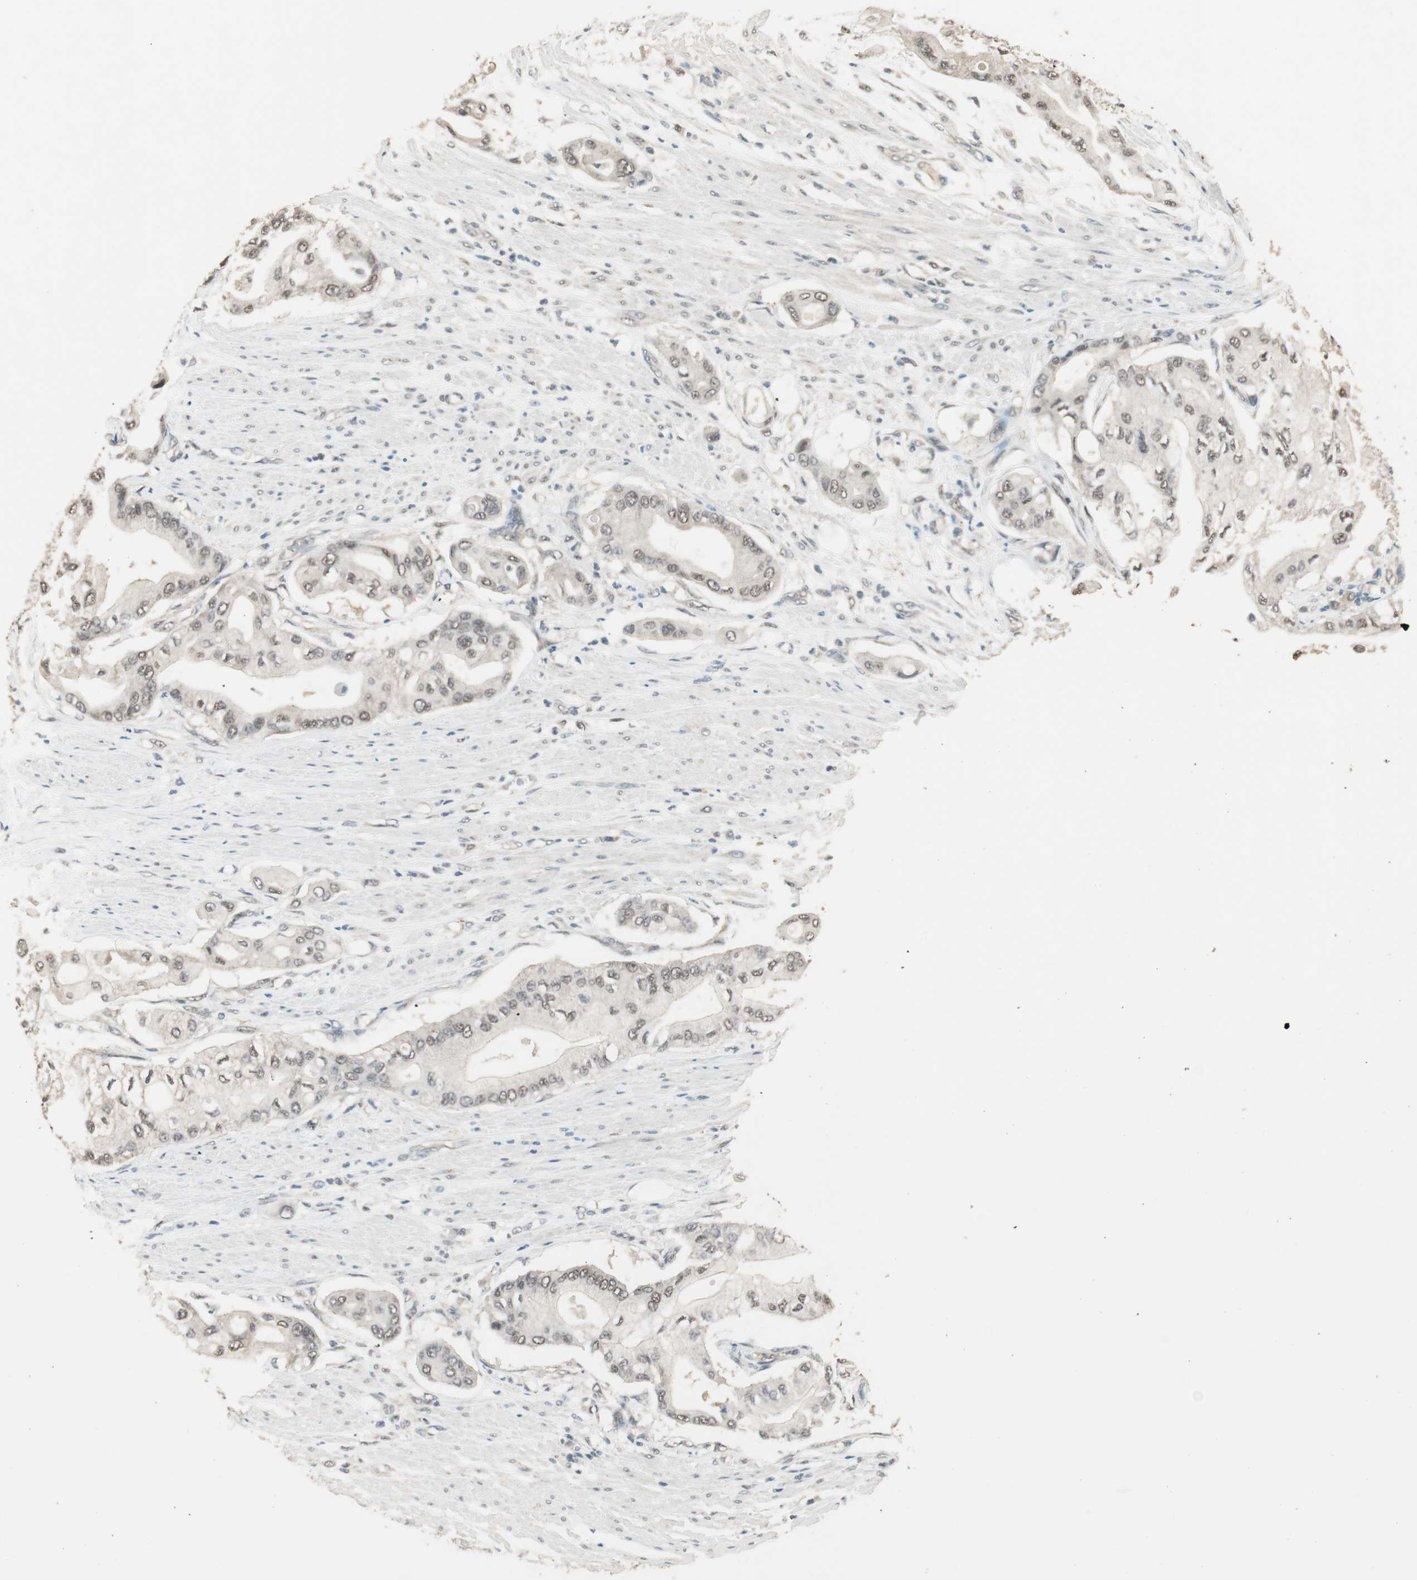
{"staining": {"intensity": "weak", "quantity": "<25%", "location": "nuclear"}, "tissue": "pancreatic cancer", "cell_type": "Tumor cells", "image_type": "cancer", "snomed": [{"axis": "morphology", "description": "Adenocarcinoma, NOS"}, {"axis": "morphology", "description": "Adenocarcinoma, metastatic, NOS"}, {"axis": "topography", "description": "Lymph node"}, {"axis": "topography", "description": "Pancreas"}, {"axis": "topography", "description": "Duodenum"}], "caption": "Human metastatic adenocarcinoma (pancreatic) stained for a protein using immunohistochemistry reveals no staining in tumor cells.", "gene": "USP5", "patient": {"sex": "female", "age": 64}}